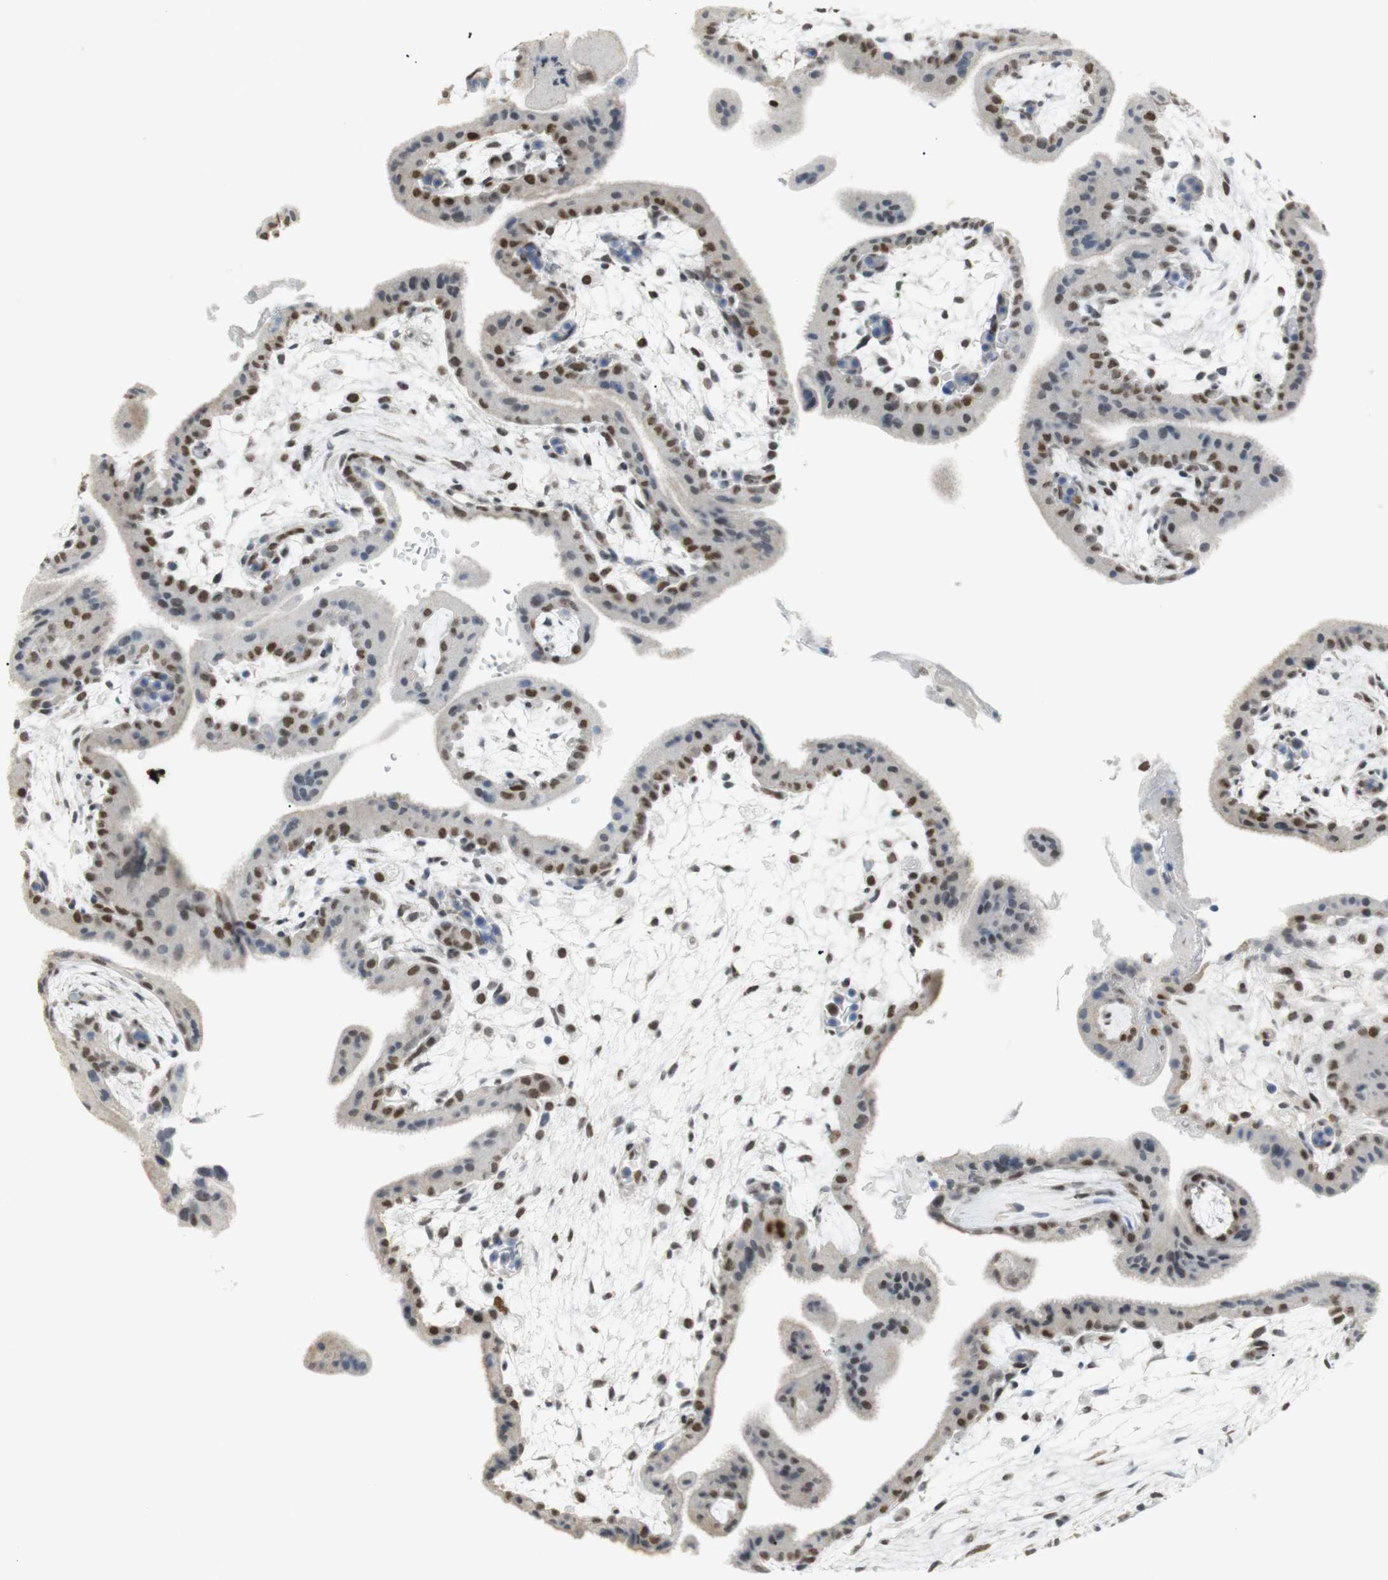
{"staining": {"intensity": "moderate", "quantity": "25%-75%", "location": "nuclear"}, "tissue": "placenta", "cell_type": "Trophoblastic cells", "image_type": "normal", "snomed": [{"axis": "morphology", "description": "Normal tissue, NOS"}, {"axis": "topography", "description": "Placenta"}], "caption": "Benign placenta reveals moderate nuclear positivity in approximately 25%-75% of trophoblastic cells (DAB IHC with brightfield microscopy, high magnification)..", "gene": "BMI1", "patient": {"sex": "female", "age": 35}}